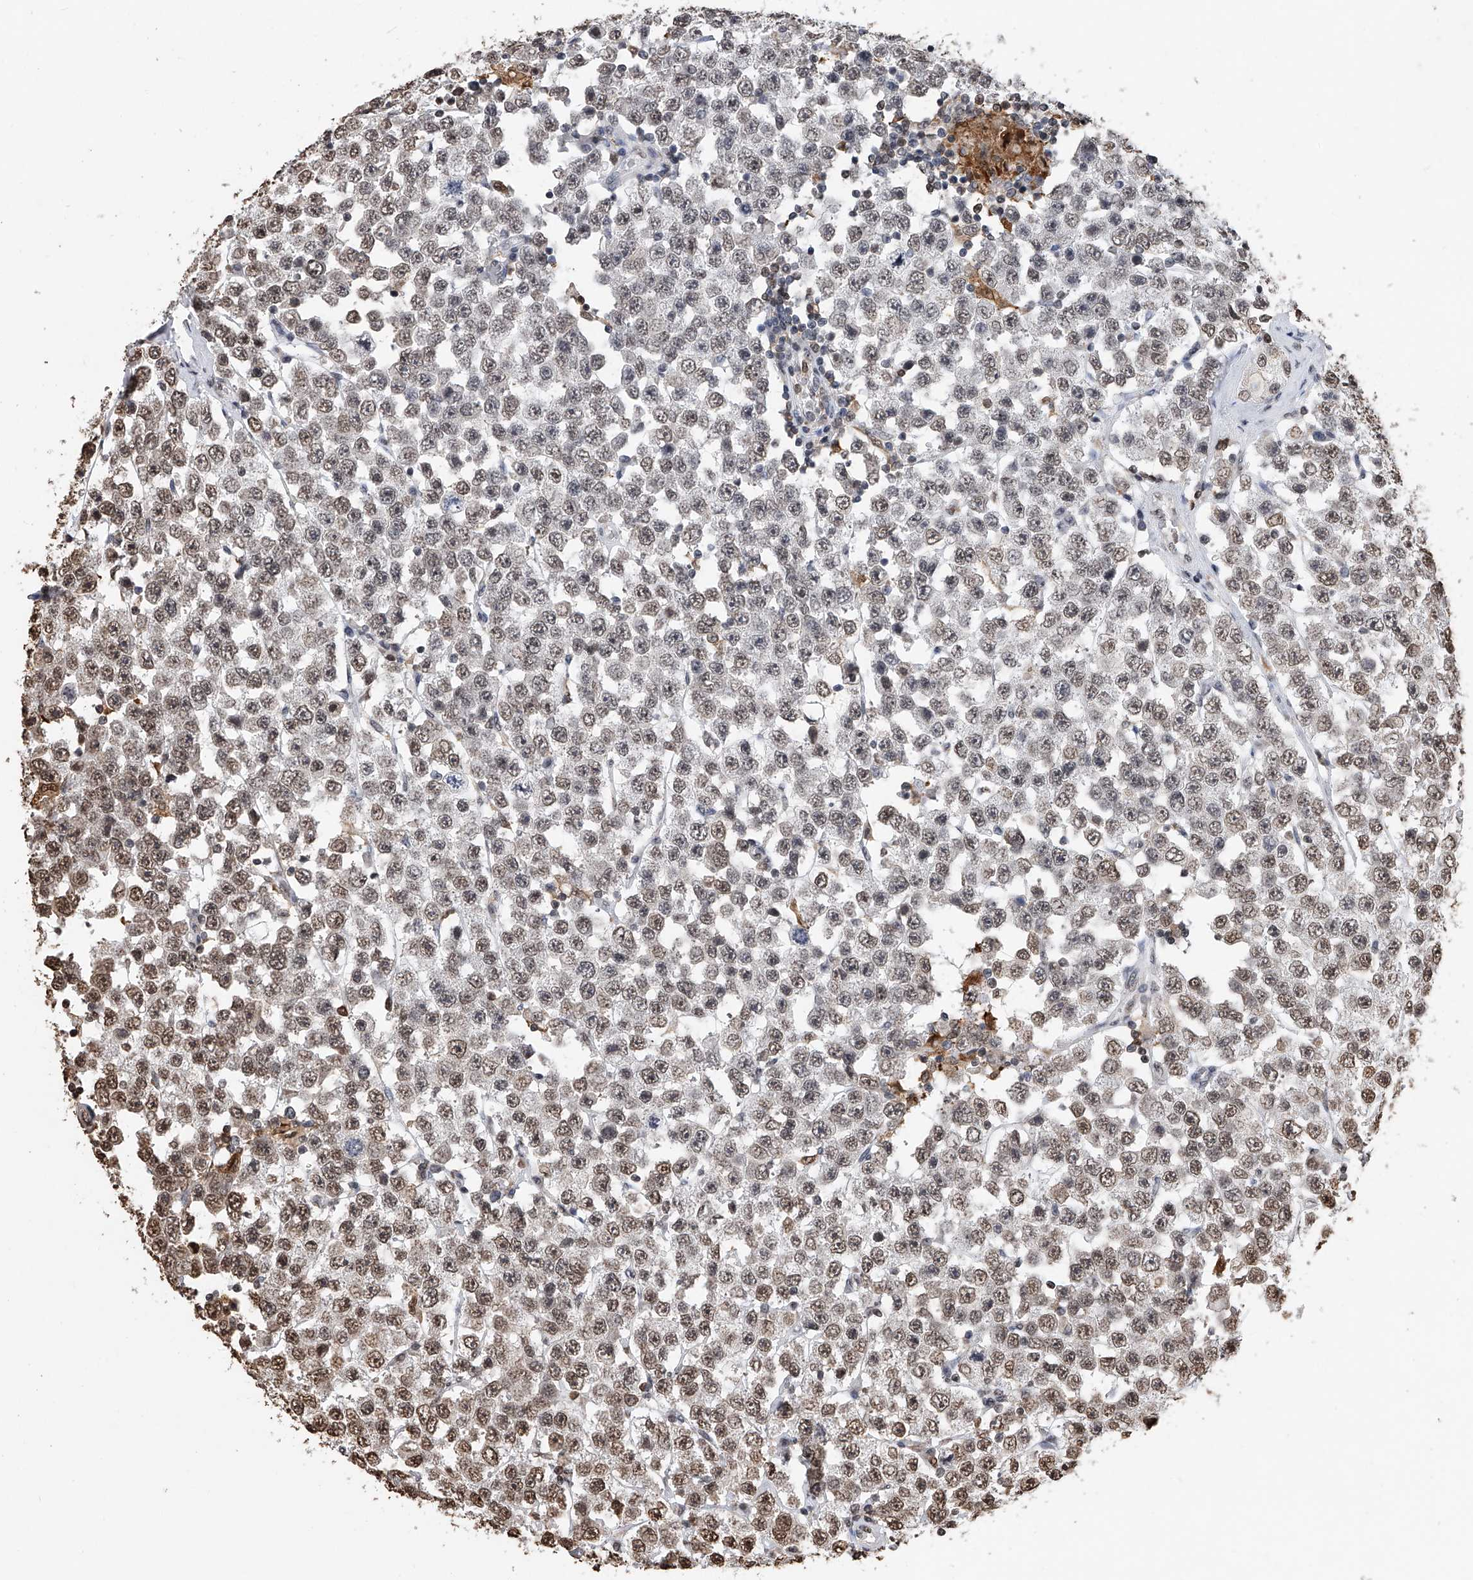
{"staining": {"intensity": "moderate", "quantity": "<25%", "location": "nuclear"}, "tissue": "testis cancer", "cell_type": "Tumor cells", "image_type": "cancer", "snomed": [{"axis": "morphology", "description": "Seminoma, NOS"}, {"axis": "topography", "description": "Testis"}], "caption": "About <25% of tumor cells in human testis cancer (seminoma) demonstrate moderate nuclear protein staining as visualized by brown immunohistochemical staining.", "gene": "CFAP410", "patient": {"sex": "male", "age": 28}}